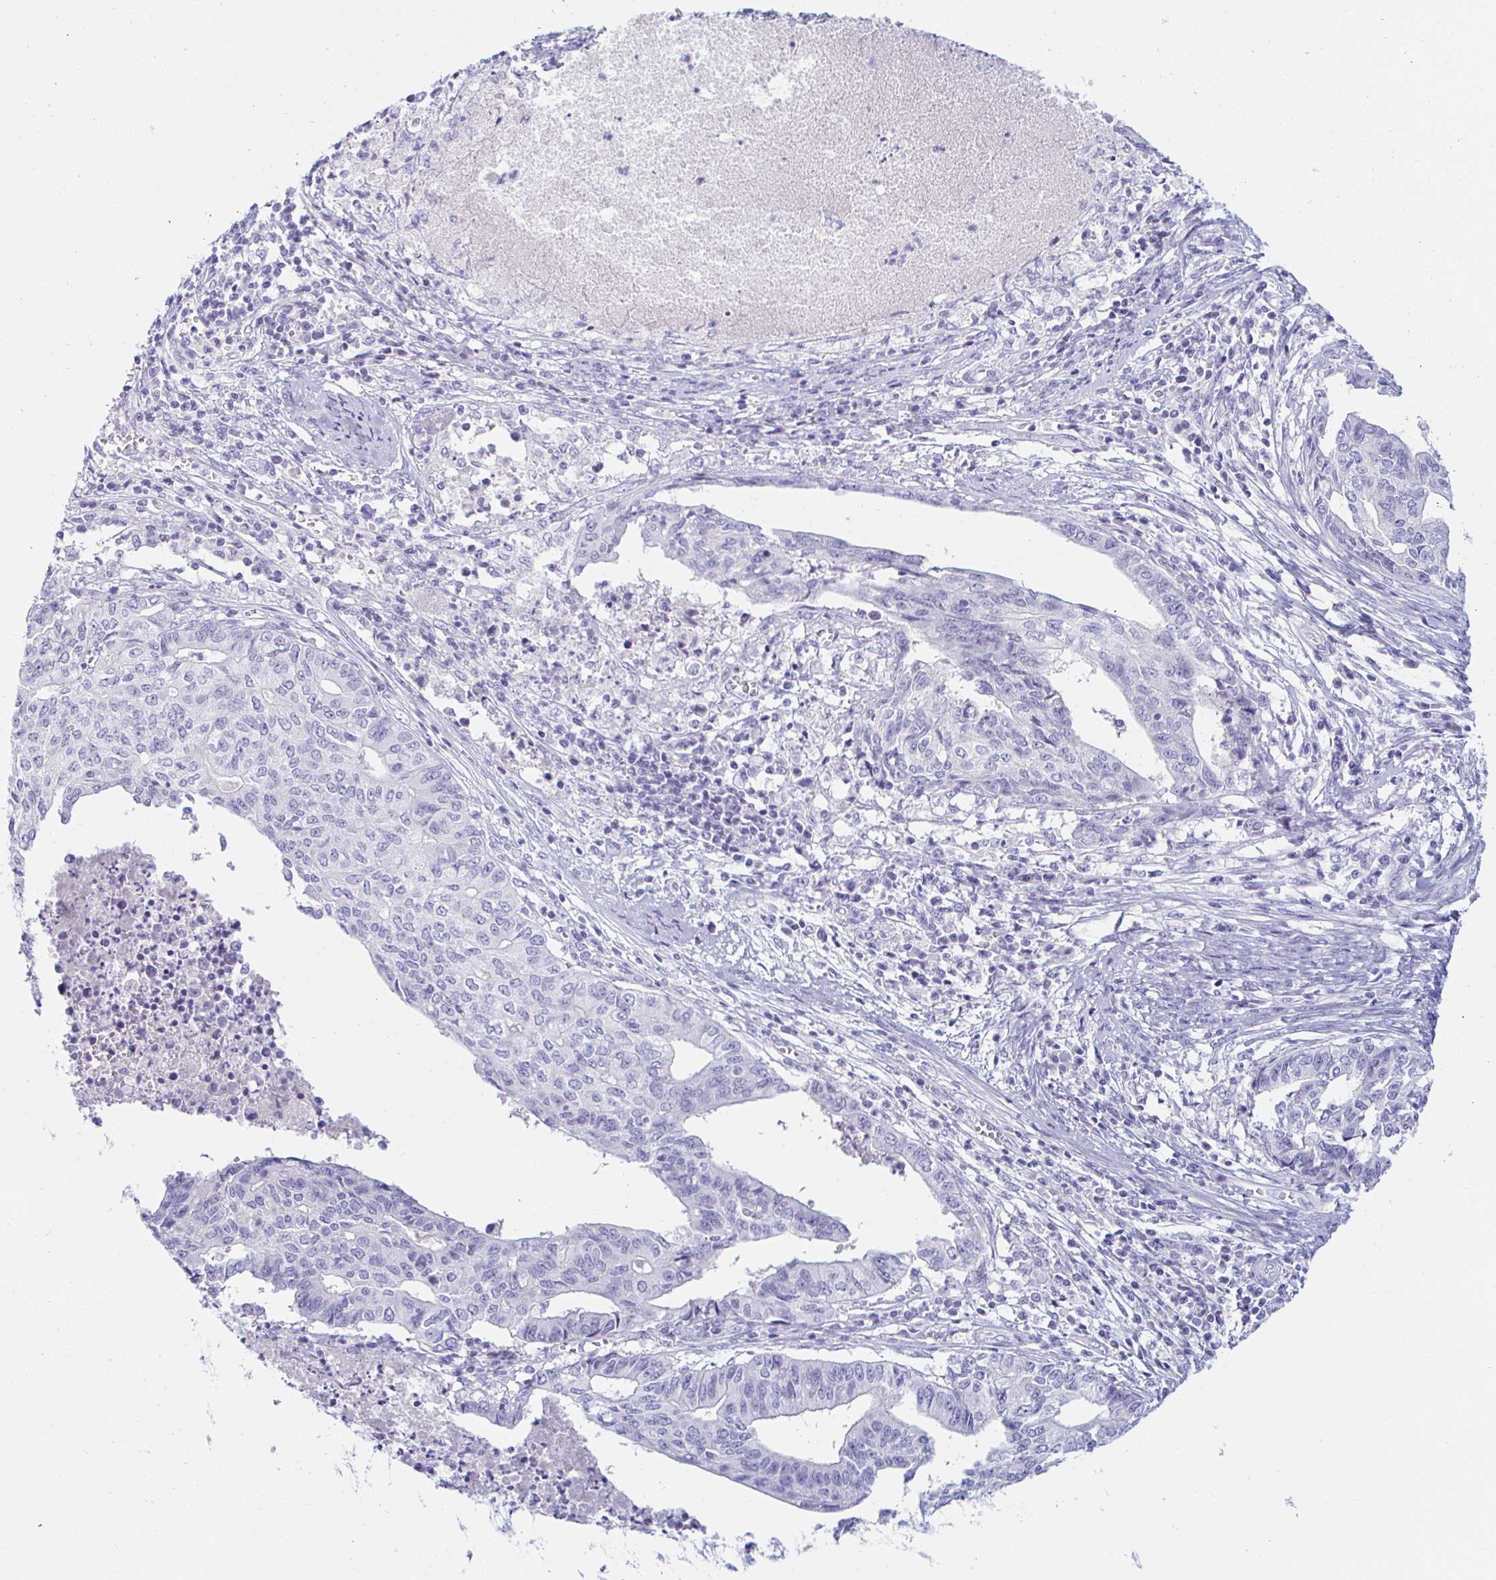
{"staining": {"intensity": "negative", "quantity": "none", "location": "none"}, "tissue": "endometrial cancer", "cell_type": "Tumor cells", "image_type": "cancer", "snomed": [{"axis": "morphology", "description": "Adenocarcinoma, NOS"}, {"axis": "topography", "description": "Endometrium"}], "caption": "A high-resolution micrograph shows immunohistochemistry (IHC) staining of endometrial cancer (adenocarcinoma), which exhibits no significant staining in tumor cells.", "gene": "TEX44", "patient": {"sex": "female", "age": 65}}